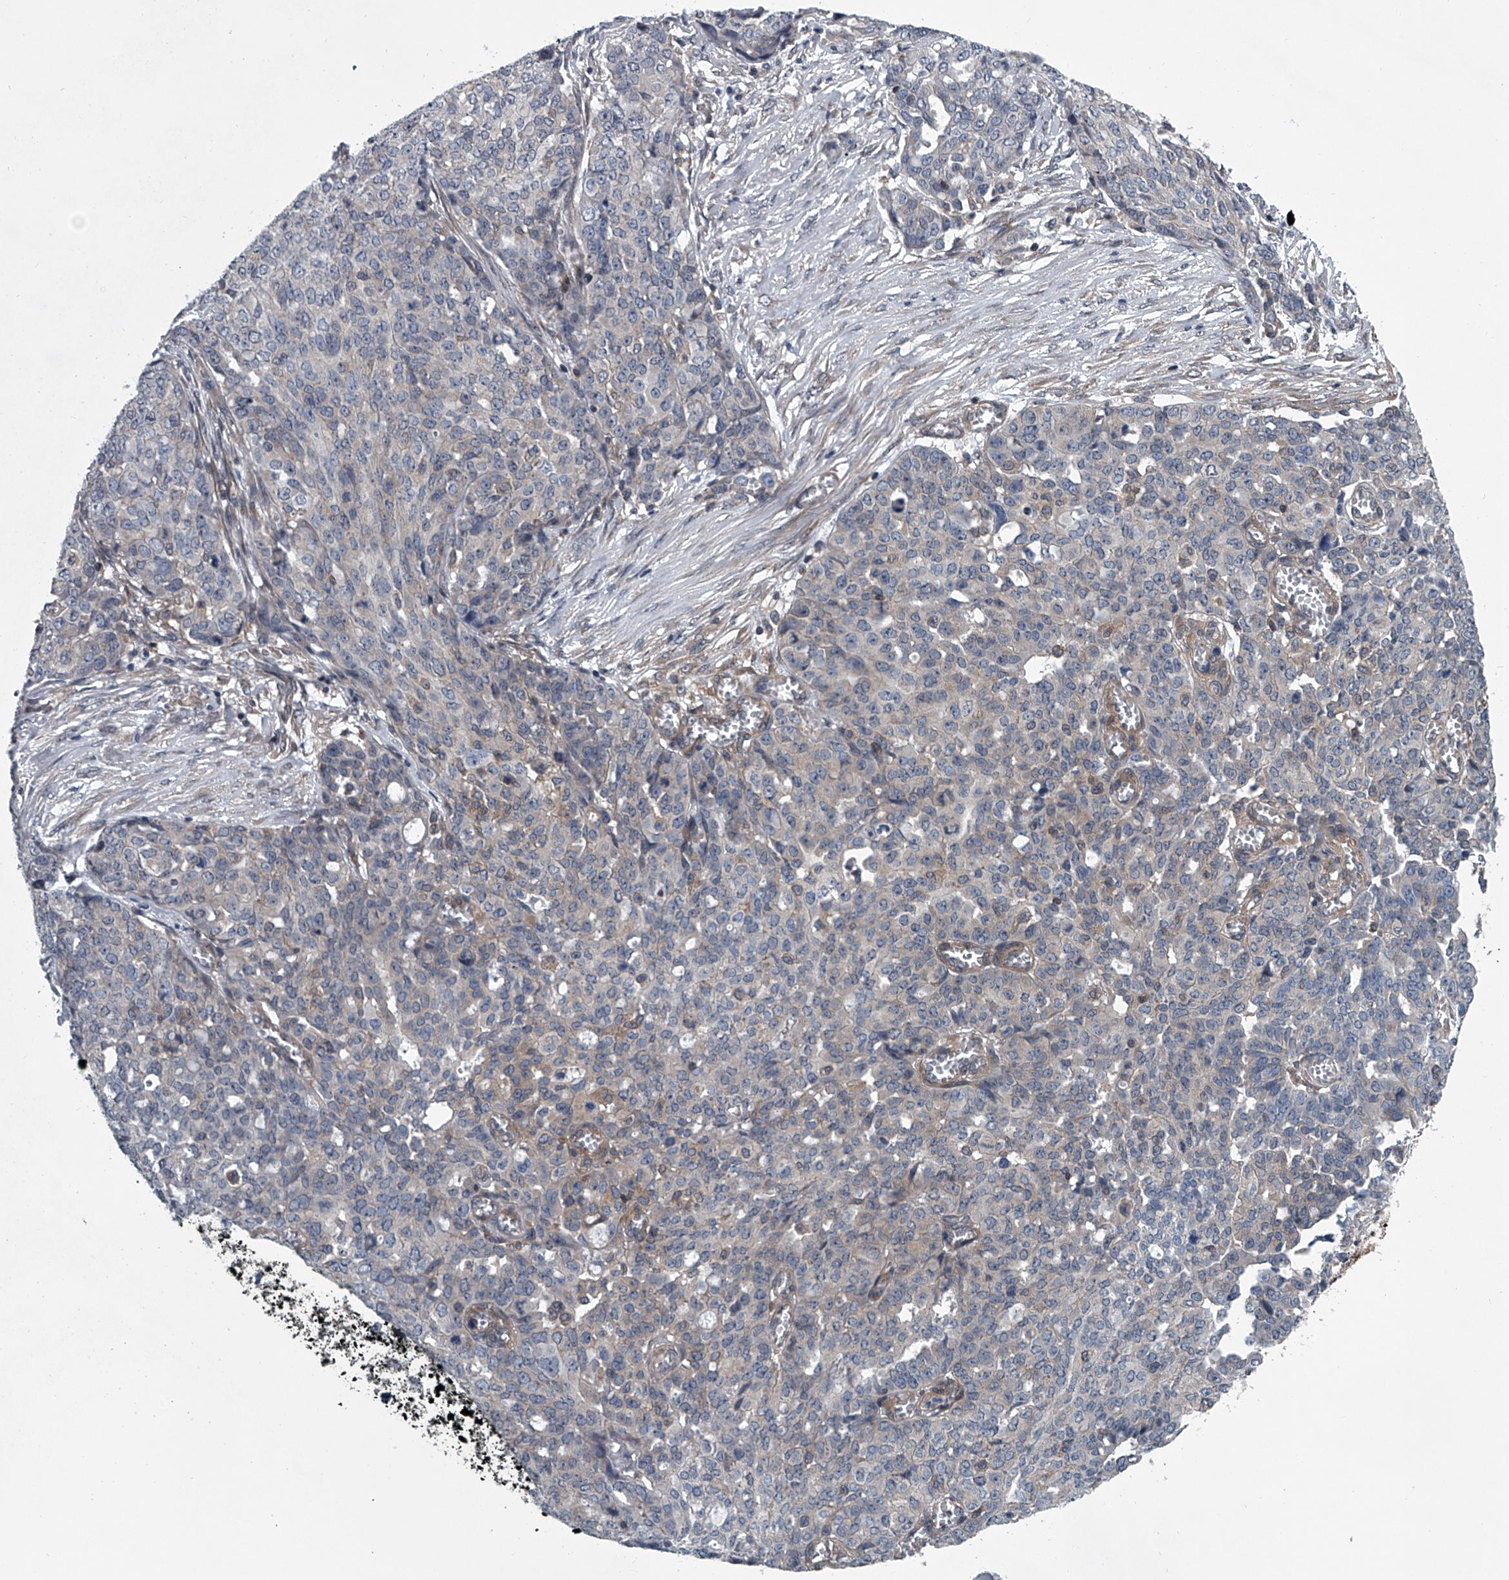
{"staining": {"intensity": "negative", "quantity": "none", "location": "none"}, "tissue": "ovarian cancer", "cell_type": "Tumor cells", "image_type": "cancer", "snomed": [{"axis": "morphology", "description": "Cystadenocarcinoma, serous, NOS"}, {"axis": "topography", "description": "Soft tissue"}, {"axis": "topography", "description": "Ovary"}], "caption": "The IHC image has no significant expression in tumor cells of ovarian serous cystadenocarcinoma tissue.", "gene": "PPP2R5D", "patient": {"sex": "female", "age": 57}}